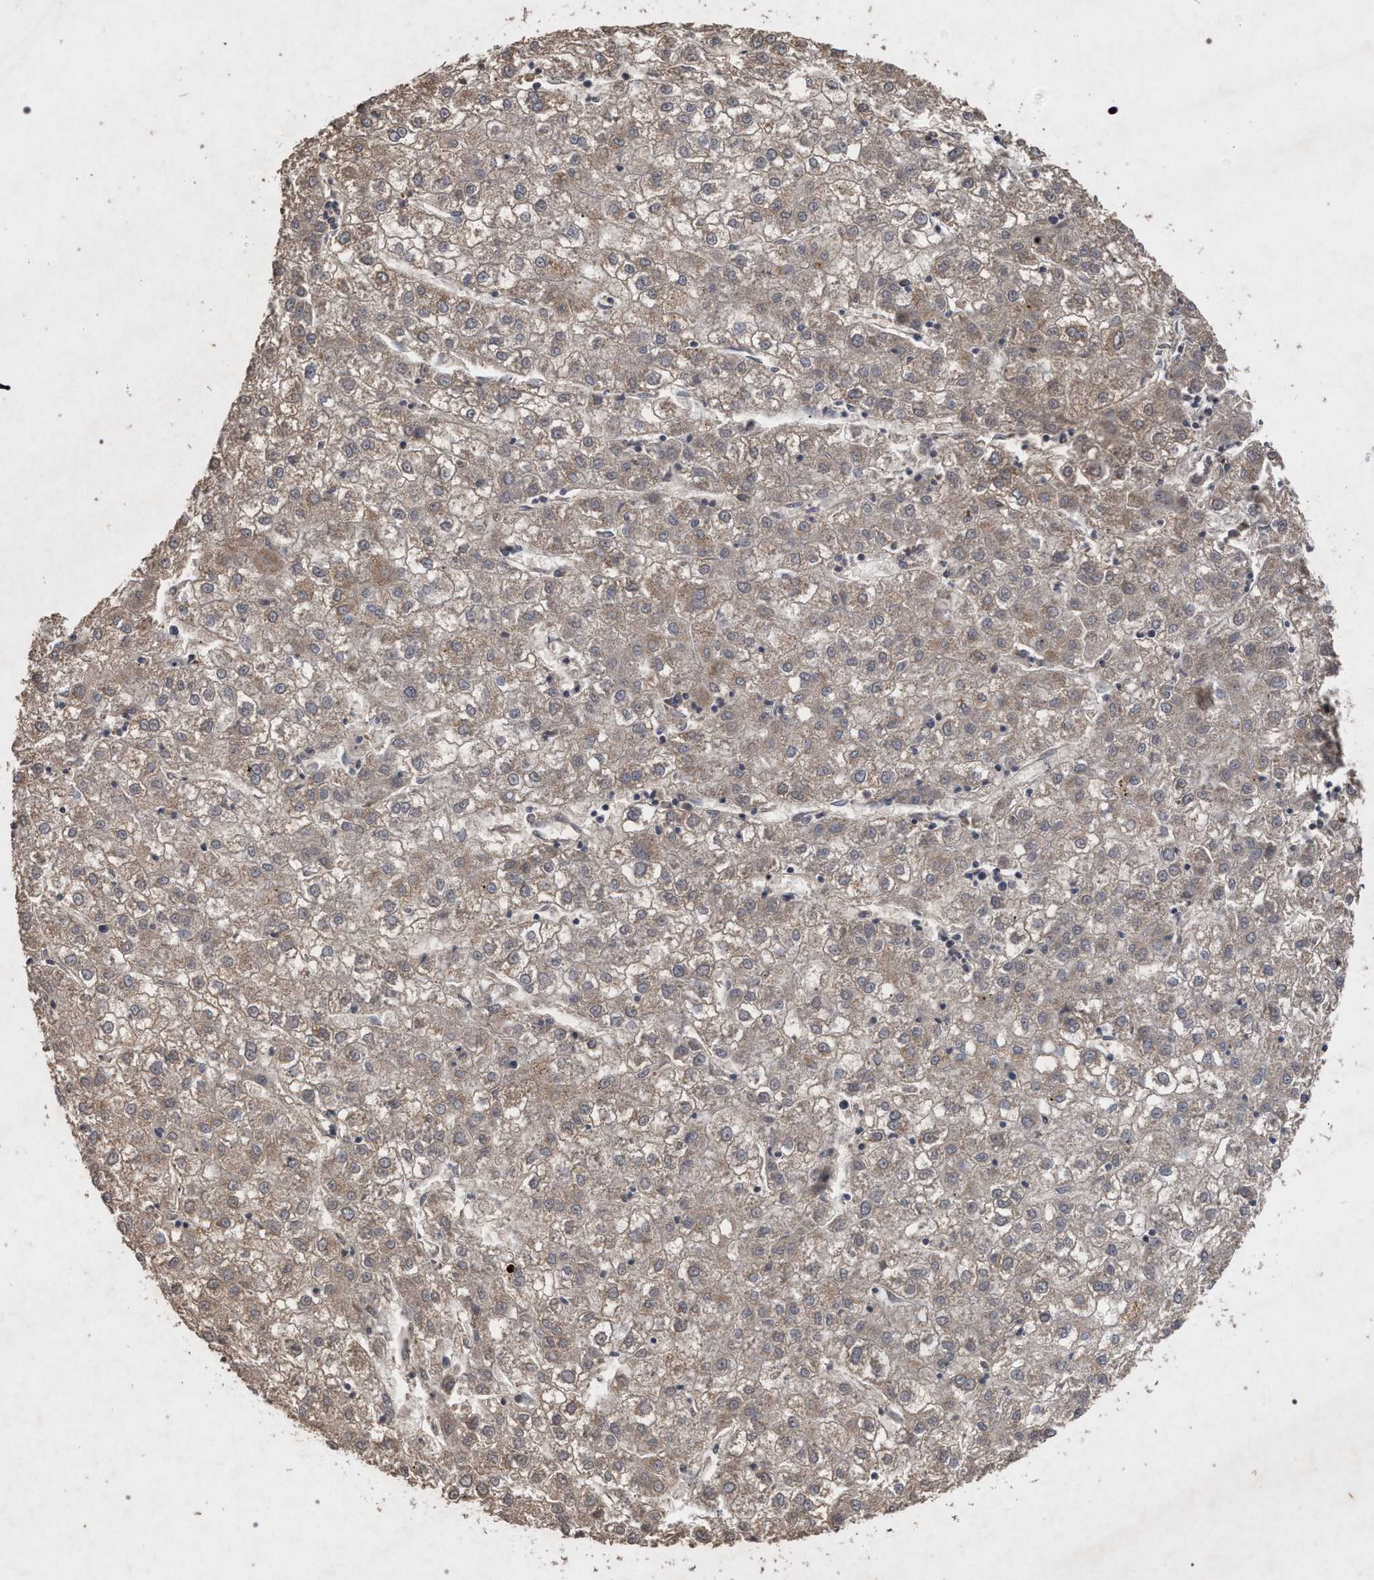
{"staining": {"intensity": "weak", "quantity": ">75%", "location": "cytoplasmic/membranous"}, "tissue": "liver cancer", "cell_type": "Tumor cells", "image_type": "cancer", "snomed": [{"axis": "morphology", "description": "Carcinoma, Hepatocellular, NOS"}, {"axis": "topography", "description": "Liver"}], "caption": "Protein analysis of liver cancer (hepatocellular carcinoma) tissue shows weak cytoplasmic/membranous expression in about >75% of tumor cells.", "gene": "PKD2L1", "patient": {"sex": "male", "age": 72}}